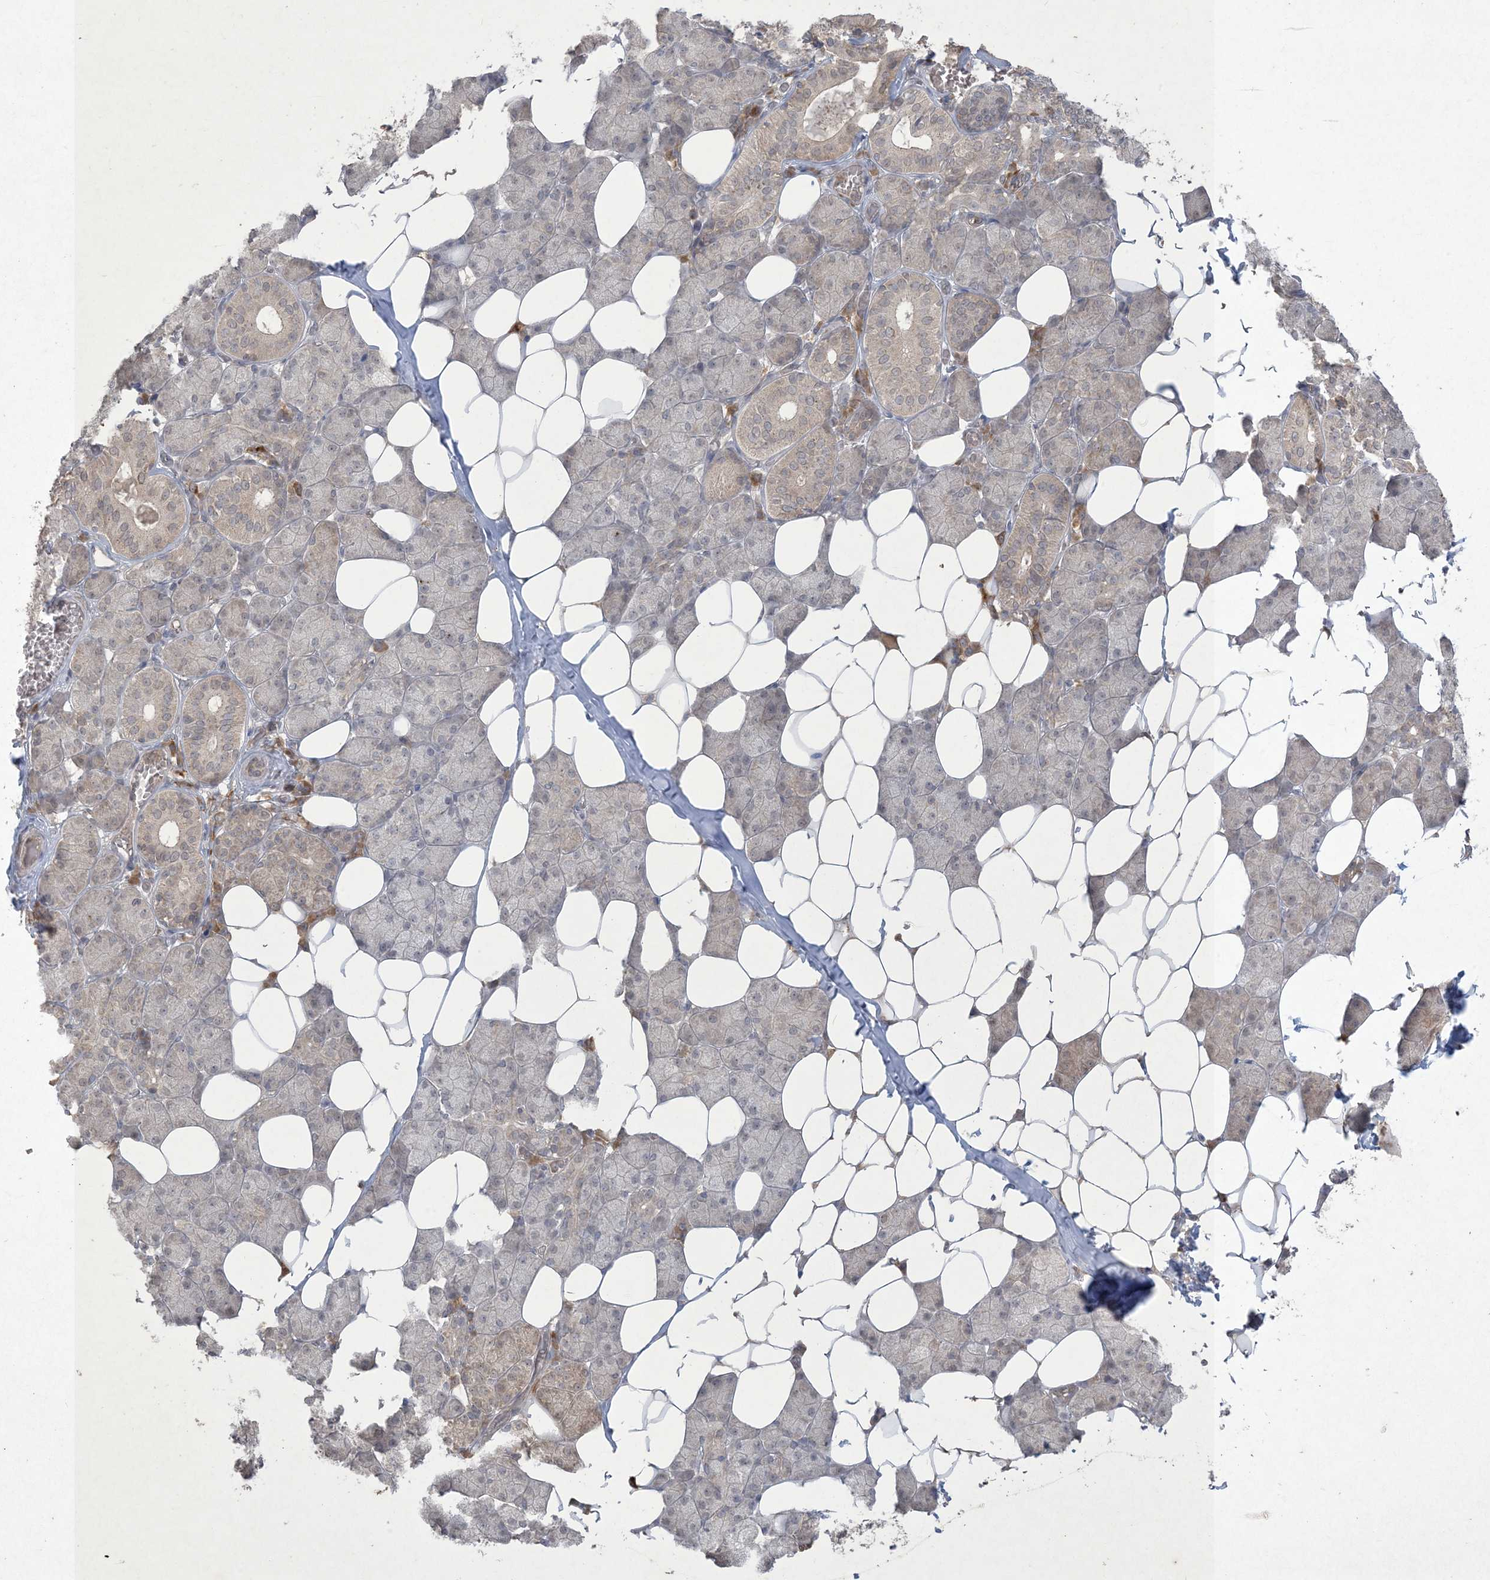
{"staining": {"intensity": "moderate", "quantity": "25%-75%", "location": "cytoplasmic/membranous"}, "tissue": "salivary gland", "cell_type": "Glandular cells", "image_type": "normal", "snomed": [{"axis": "morphology", "description": "Normal tissue, NOS"}, {"axis": "topography", "description": "Salivary gland"}], "caption": "Brown immunohistochemical staining in normal human salivary gland demonstrates moderate cytoplasmic/membranous positivity in approximately 25%-75% of glandular cells.", "gene": "NRBP2", "patient": {"sex": "female", "age": 33}}